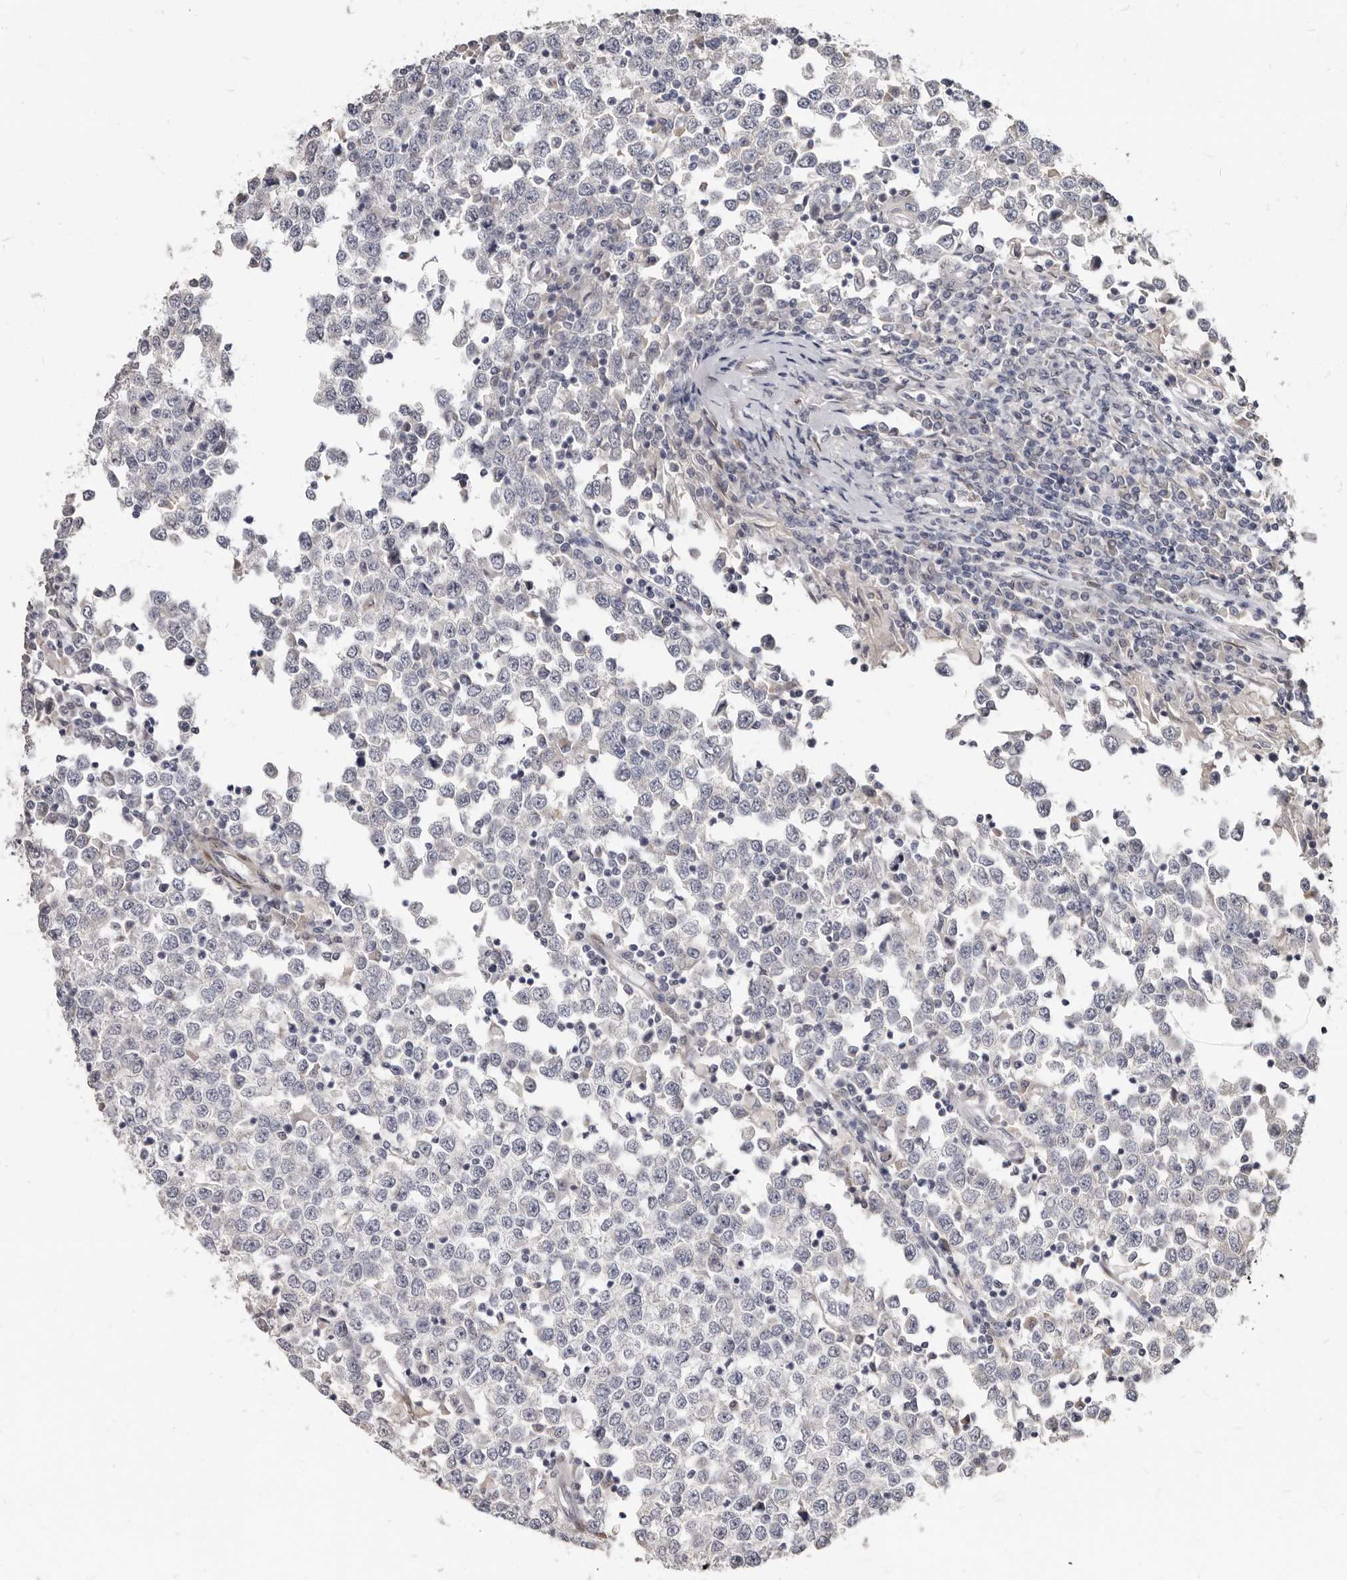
{"staining": {"intensity": "negative", "quantity": "none", "location": "none"}, "tissue": "testis cancer", "cell_type": "Tumor cells", "image_type": "cancer", "snomed": [{"axis": "morphology", "description": "Seminoma, NOS"}, {"axis": "topography", "description": "Testis"}], "caption": "Immunohistochemistry (IHC) micrograph of human seminoma (testis) stained for a protein (brown), which reveals no staining in tumor cells.", "gene": "MRGPRF", "patient": {"sex": "male", "age": 65}}